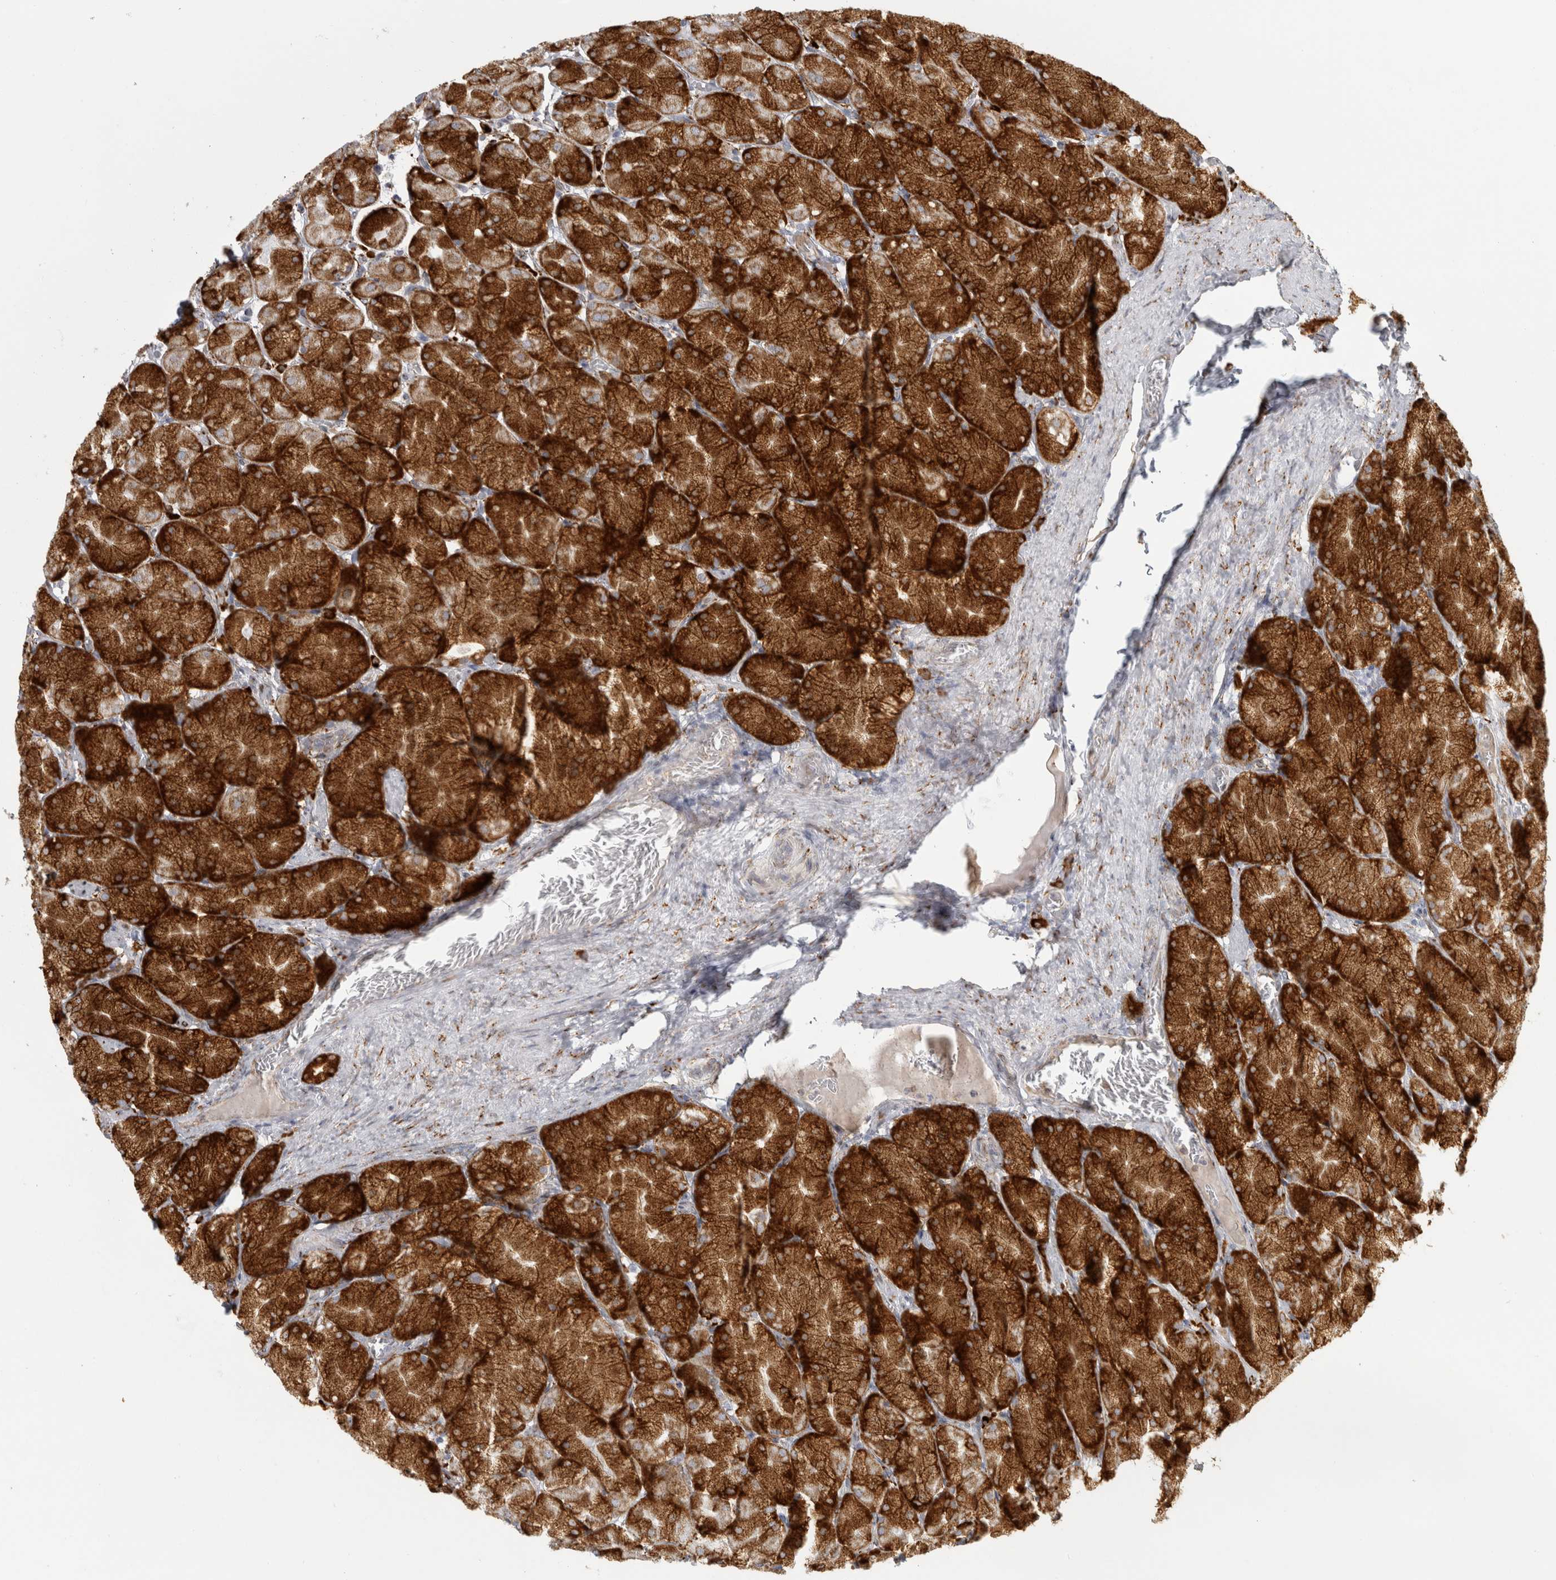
{"staining": {"intensity": "strong", "quantity": ">75%", "location": "cytoplasmic/membranous"}, "tissue": "stomach", "cell_type": "Glandular cells", "image_type": "normal", "snomed": [{"axis": "morphology", "description": "Normal tissue, NOS"}, {"axis": "topography", "description": "Stomach, upper"}], "caption": "Glandular cells exhibit high levels of strong cytoplasmic/membranous staining in about >75% of cells in normal human stomach.", "gene": "OSTN", "patient": {"sex": "female", "age": 56}}